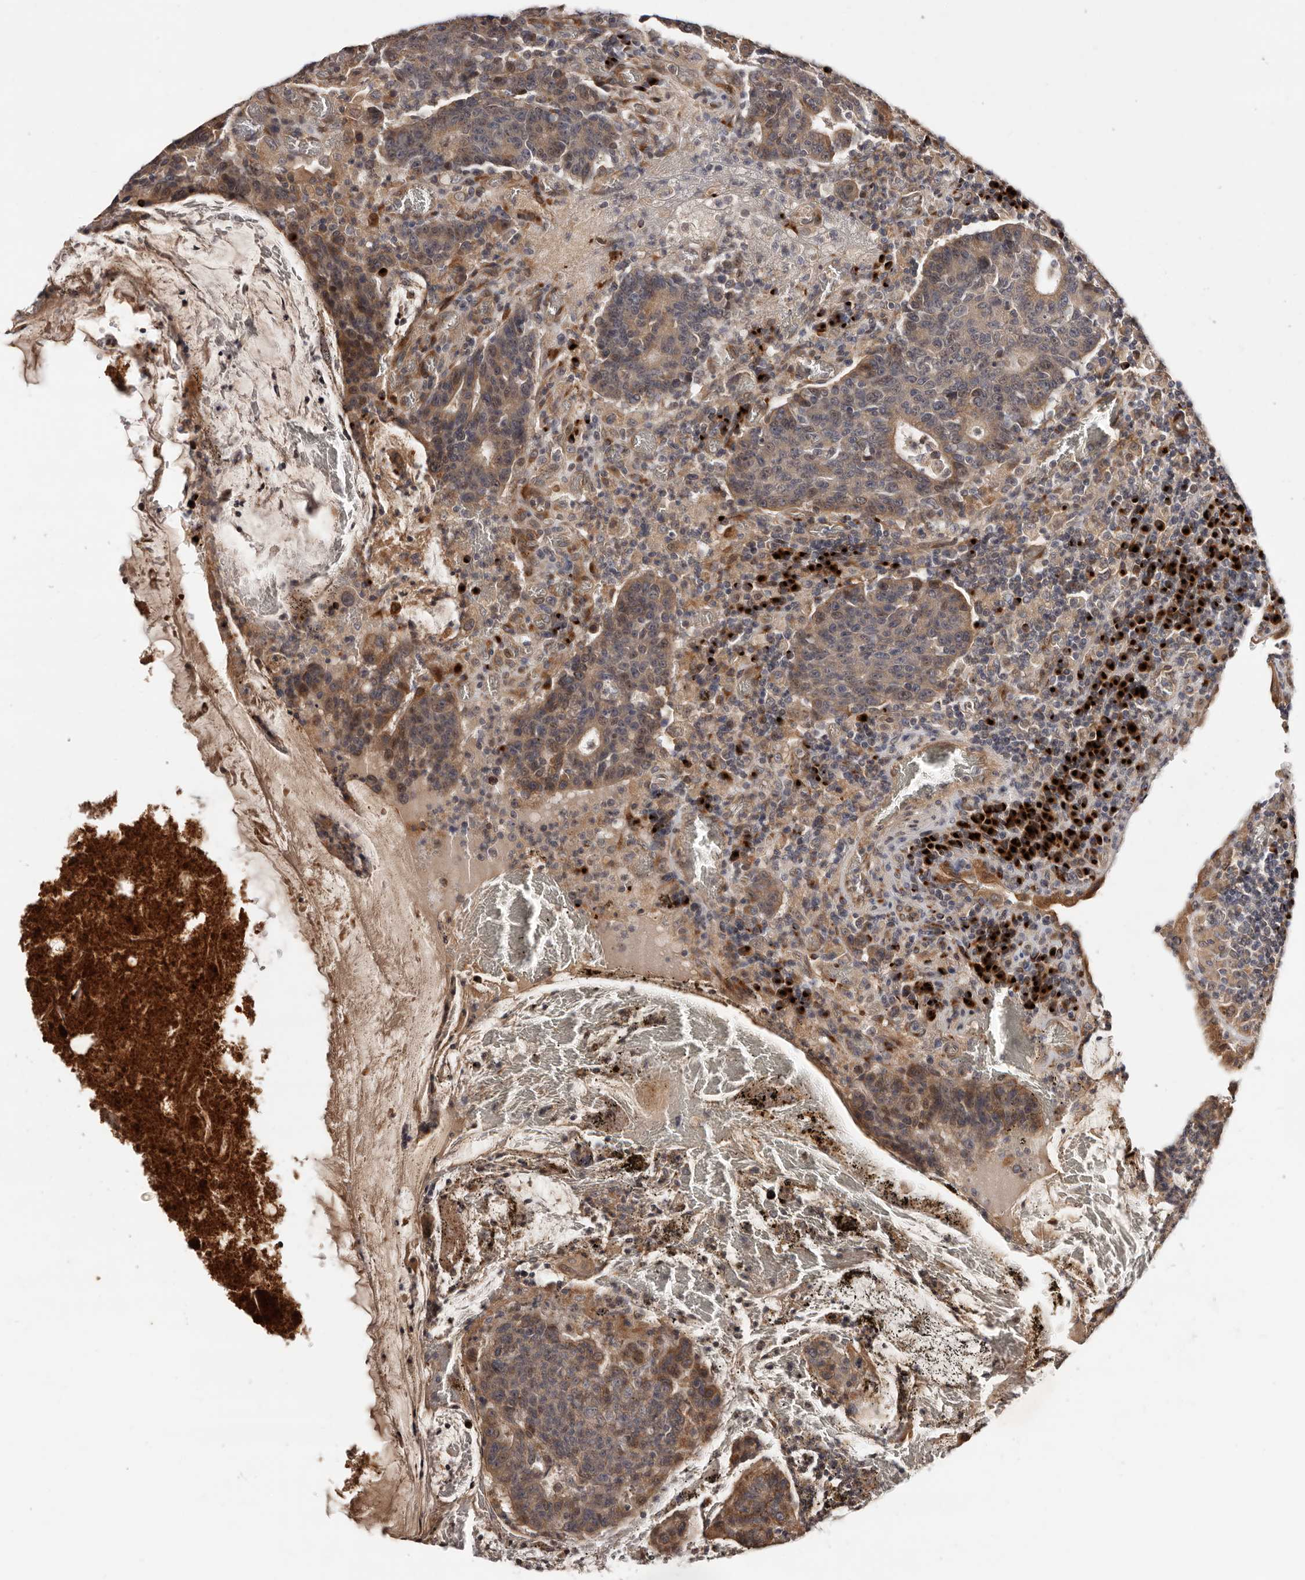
{"staining": {"intensity": "moderate", "quantity": ">75%", "location": "cytoplasmic/membranous"}, "tissue": "colorectal cancer", "cell_type": "Tumor cells", "image_type": "cancer", "snomed": [{"axis": "morphology", "description": "Adenocarcinoma, NOS"}, {"axis": "topography", "description": "Colon"}], "caption": "This is a photomicrograph of immunohistochemistry staining of colorectal cancer (adenocarcinoma), which shows moderate staining in the cytoplasmic/membranous of tumor cells.", "gene": "DACT2", "patient": {"sex": "female", "age": 75}}